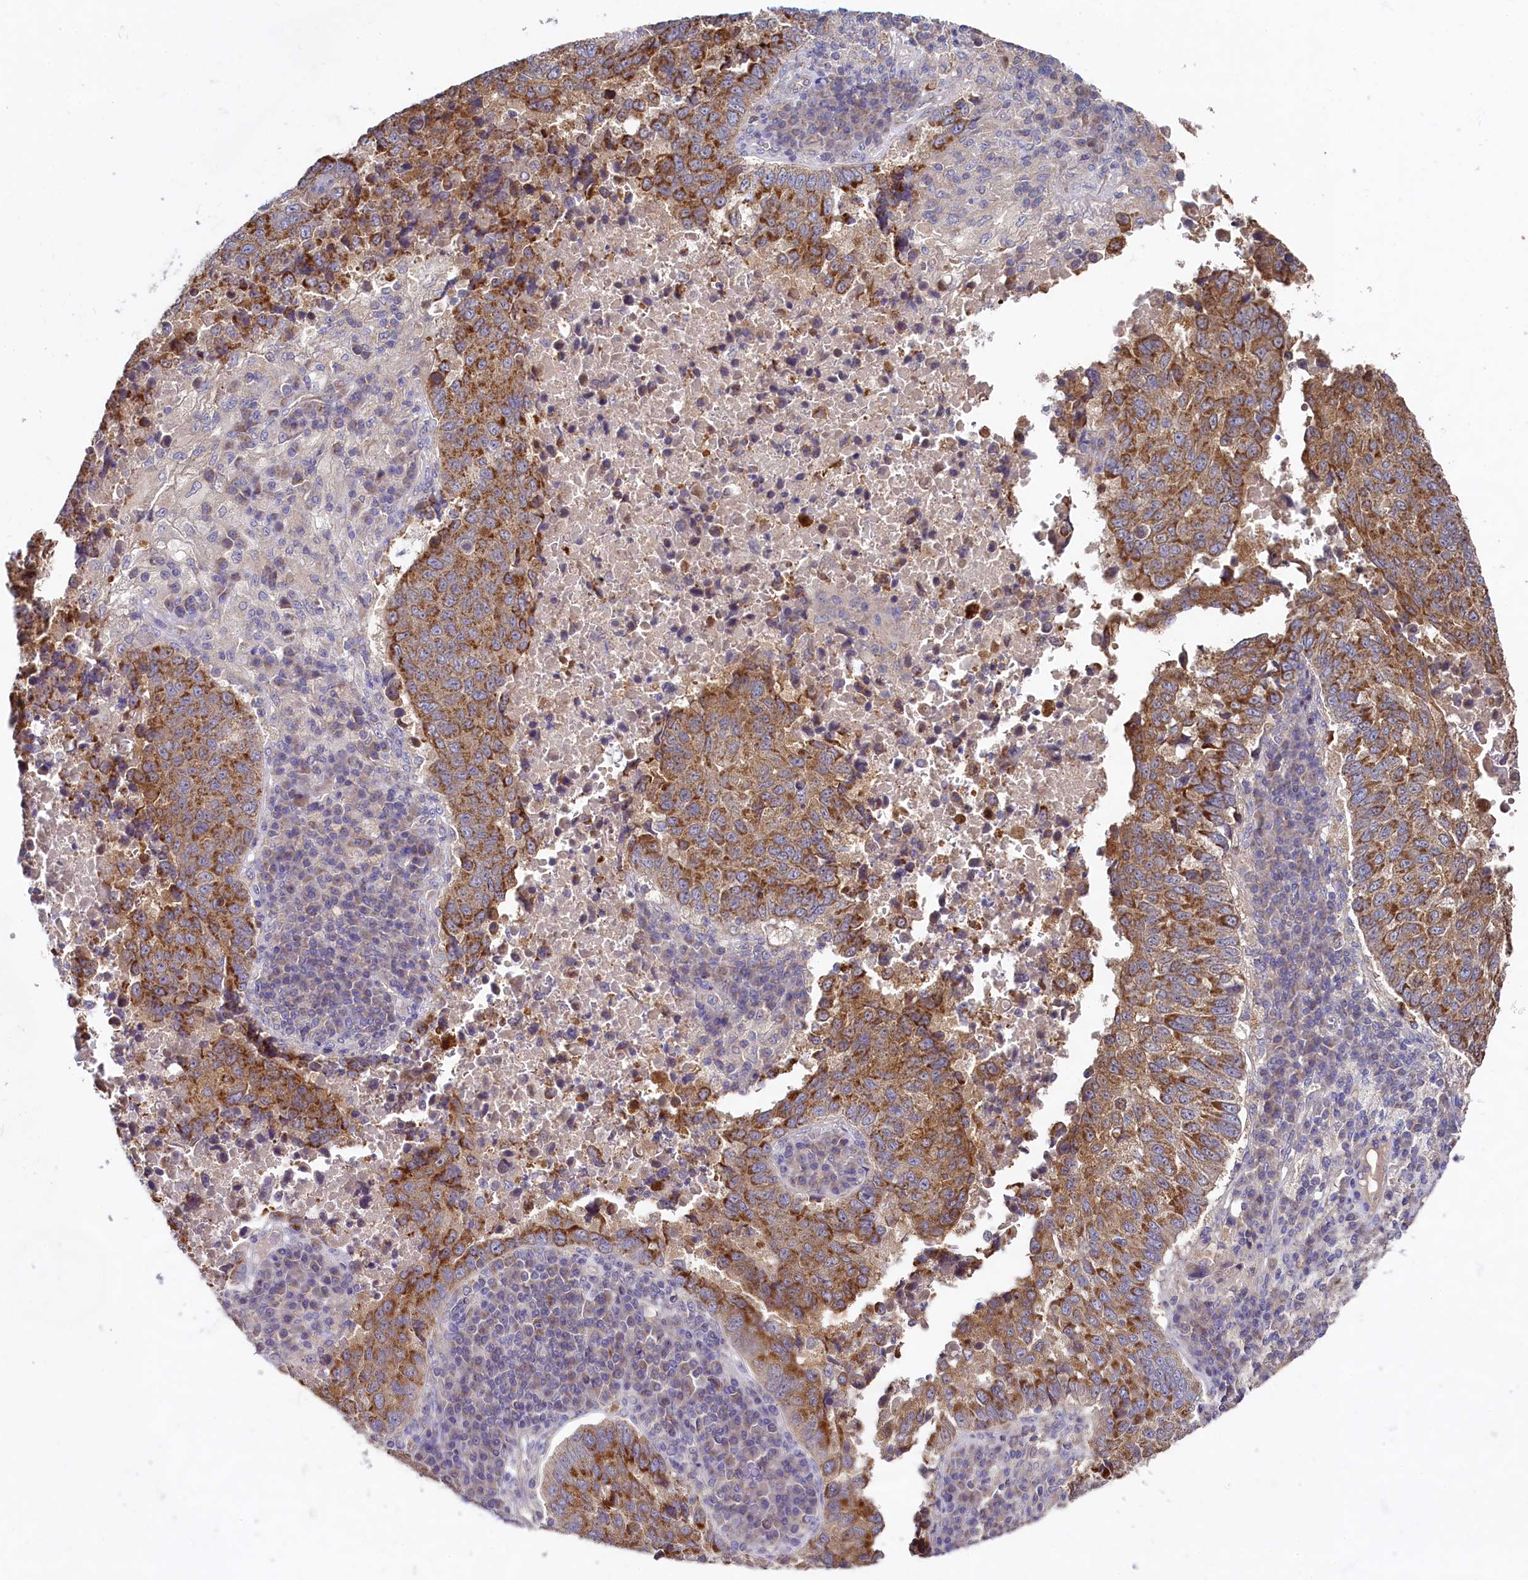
{"staining": {"intensity": "moderate", "quantity": ">75%", "location": "cytoplasmic/membranous"}, "tissue": "lung cancer", "cell_type": "Tumor cells", "image_type": "cancer", "snomed": [{"axis": "morphology", "description": "Squamous cell carcinoma, NOS"}, {"axis": "topography", "description": "Lung"}], "caption": "Immunohistochemistry (IHC) (DAB (3,3'-diaminobenzidine)) staining of human squamous cell carcinoma (lung) reveals moderate cytoplasmic/membranous protein staining in approximately >75% of tumor cells.", "gene": "MRPL57", "patient": {"sex": "male", "age": 73}}